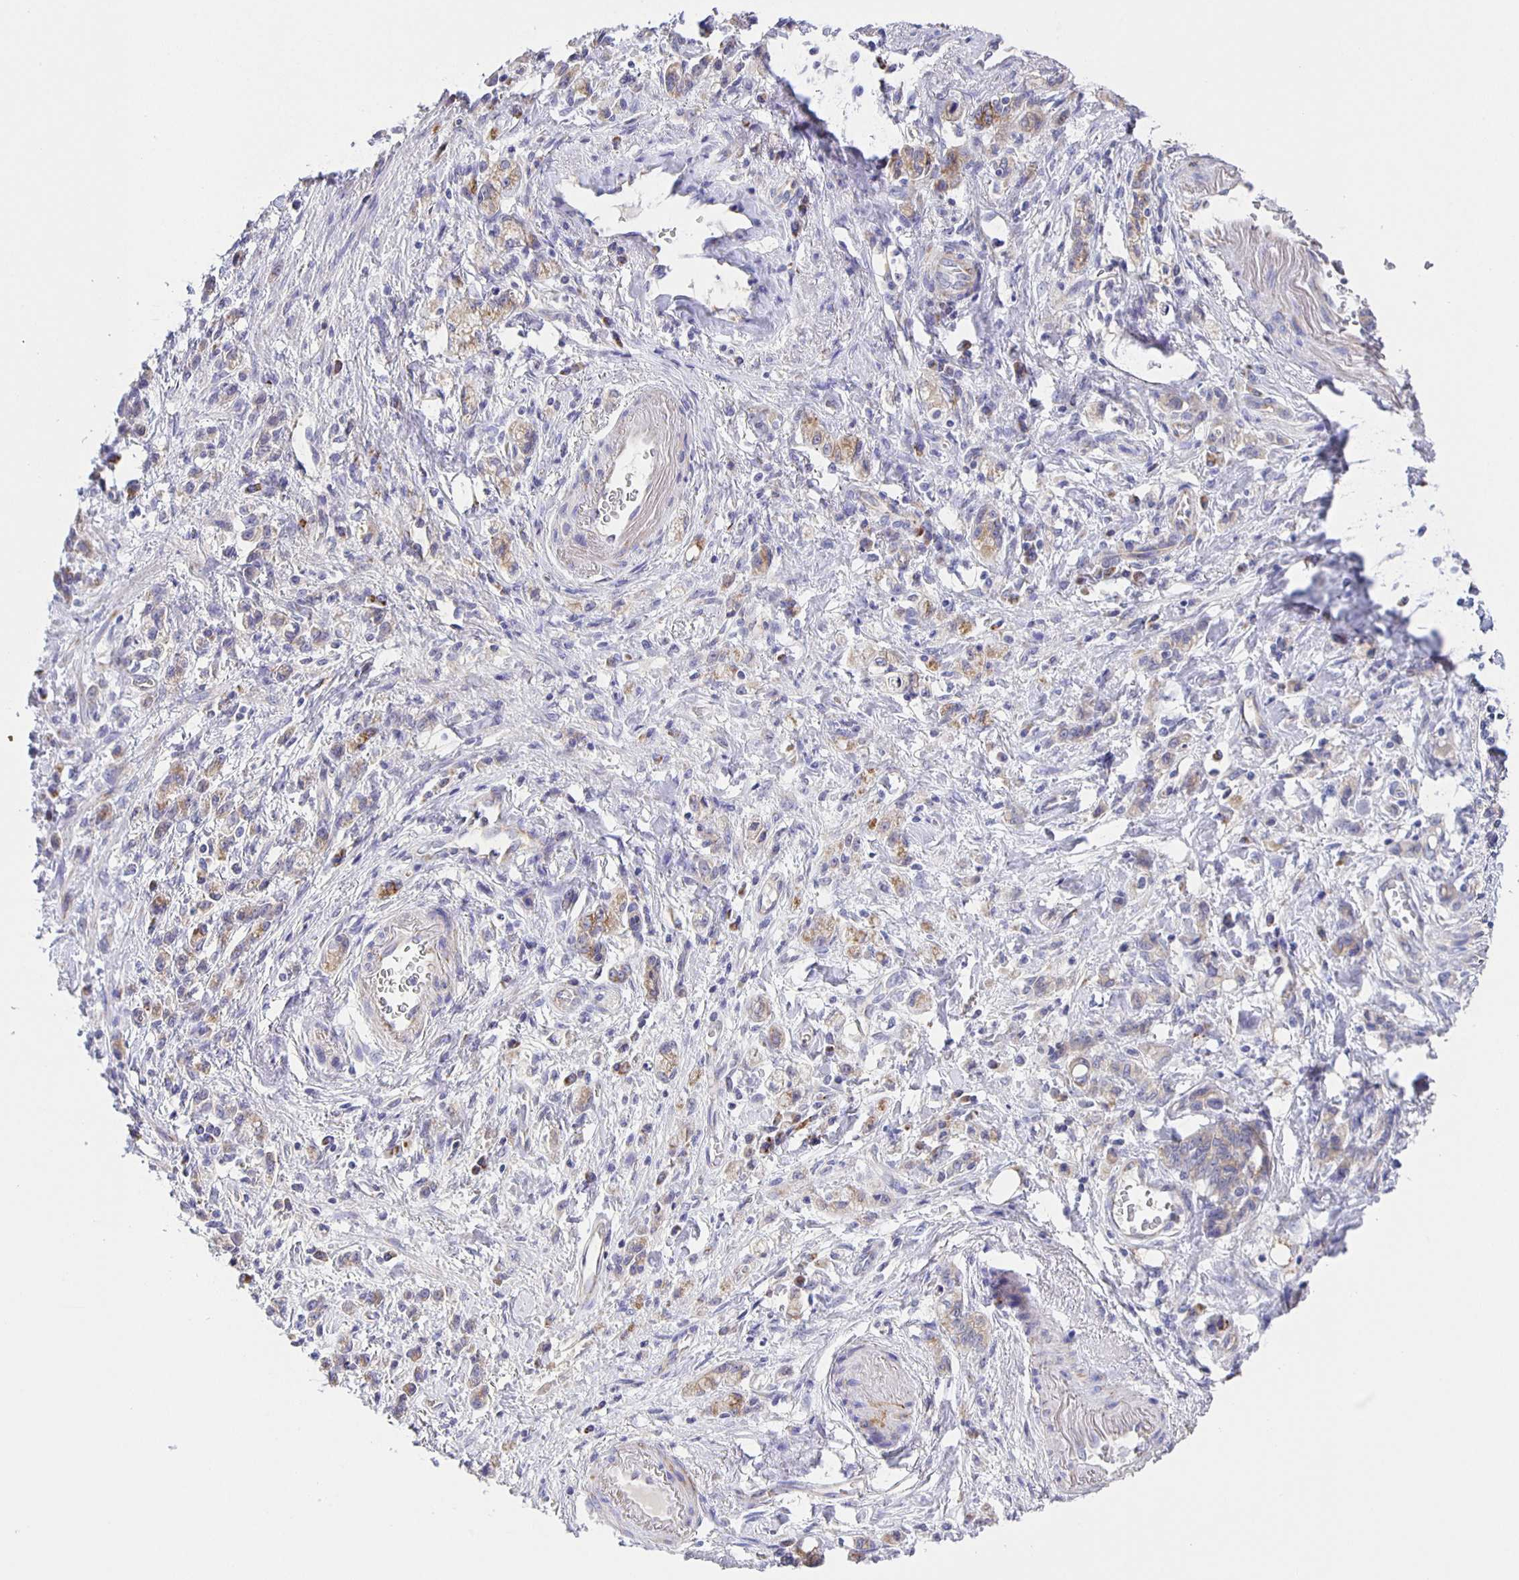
{"staining": {"intensity": "weak", "quantity": "25%-75%", "location": "cytoplasmic/membranous"}, "tissue": "stomach cancer", "cell_type": "Tumor cells", "image_type": "cancer", "snomed": [{"axis": "morphology", "description": "Adenocarcinoma, NOS"}, {"axis": "topography", "description": "Stomach"}], "caption": "A brown stain highlights weak cytoplasmic/membranous expression of a protein in human stomach adenocarcinoma tumor cells.", "gene": "JMJD4", "patient": {"sex": "male", "age": 77}}